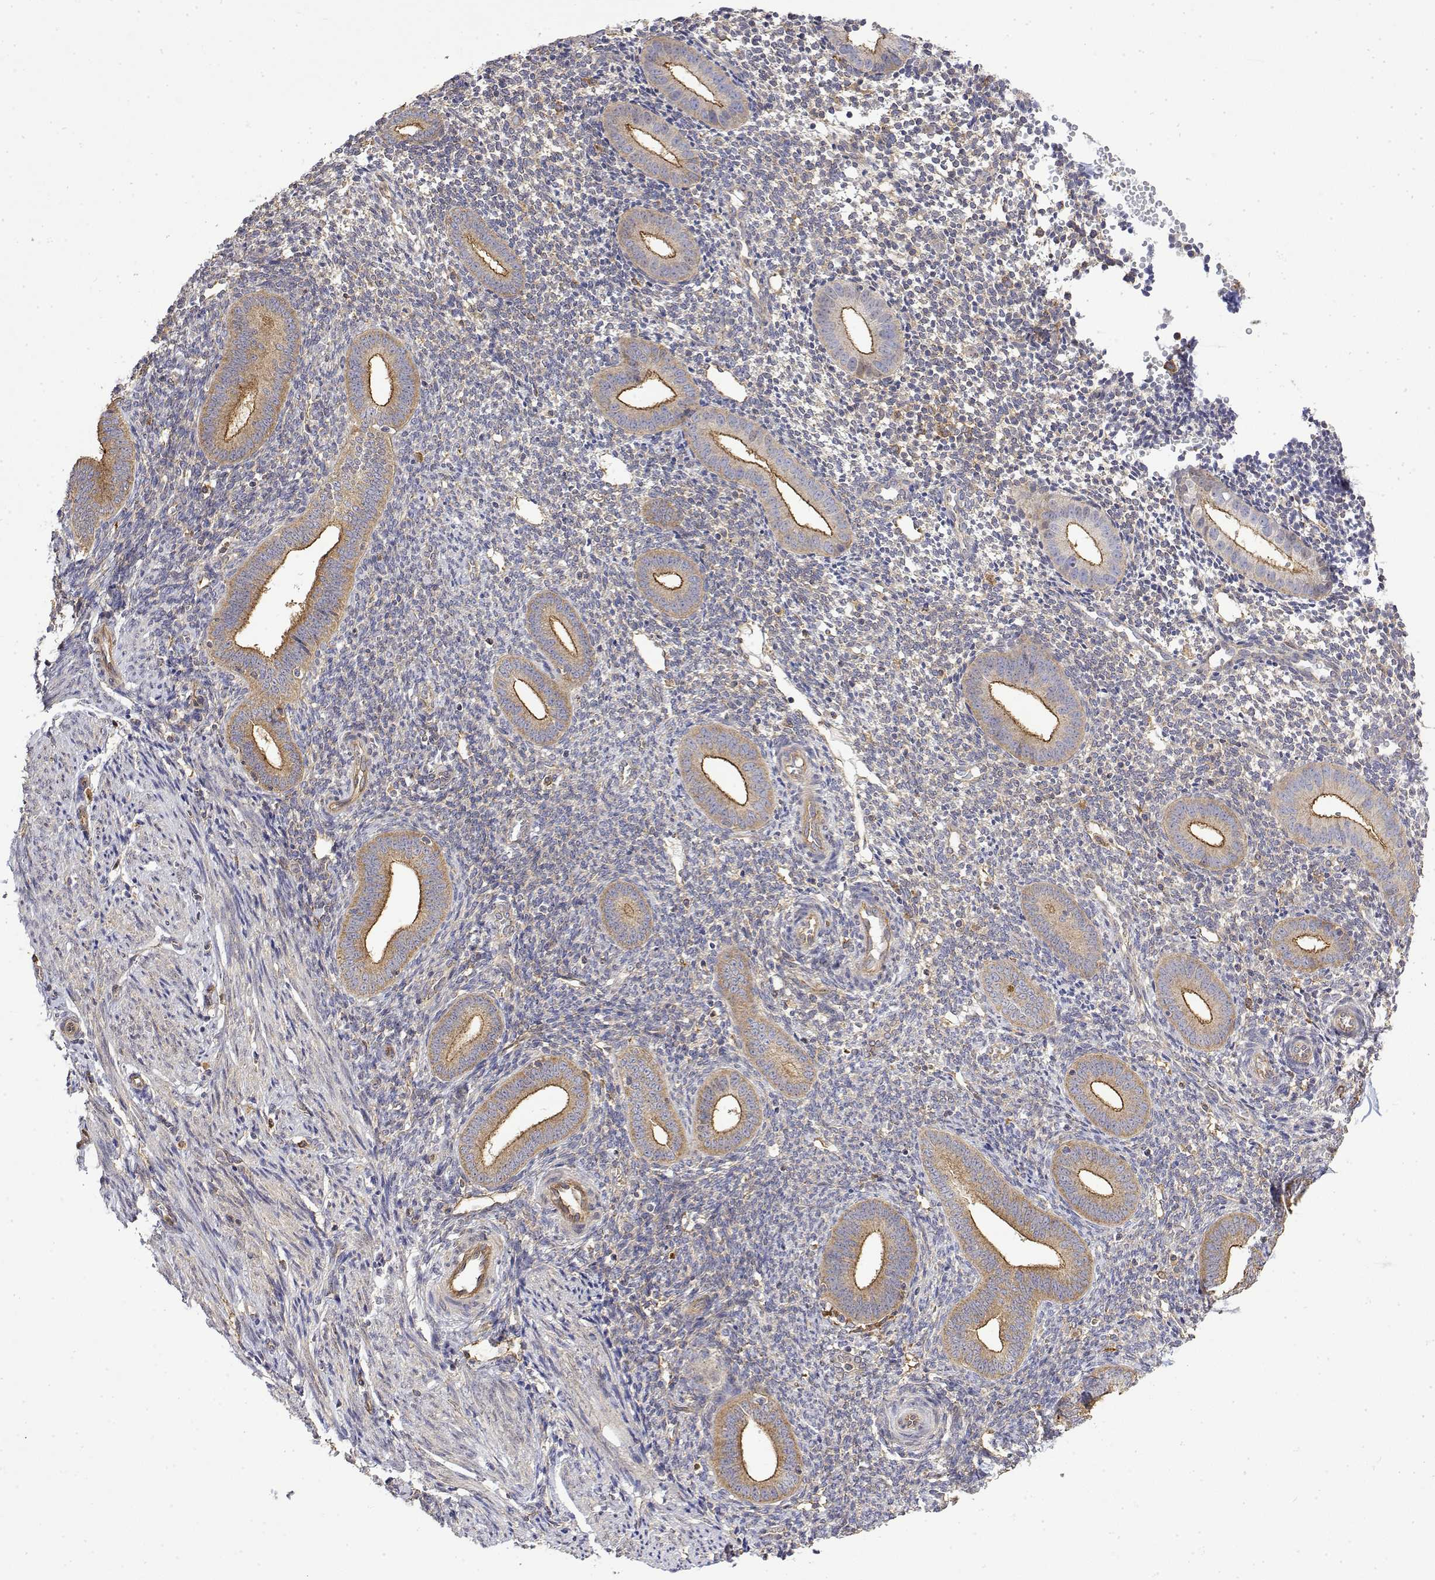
{"staining": {"intensity": "moderate", "quantity": ">75%", "location": "cytoplasmic/membranous"}, "tissue": "endometrium", "cell_type": "Cells in endometrial stroma", "image_type": "normal", "snomed": [{"axis": "morphology", "description": "Normal tissue, NOS"}, {"axis": "topography", "description": "Endometrium"}], "caption": "Unremarkable endometrium displays moderate cytoplasmic/membranous staining in approximately >75% of cells in endometrial stroma, visualized by immunohistochemistry.", "gene": "PACSIN2", "patient": {"sex": "female", "age": 40}}